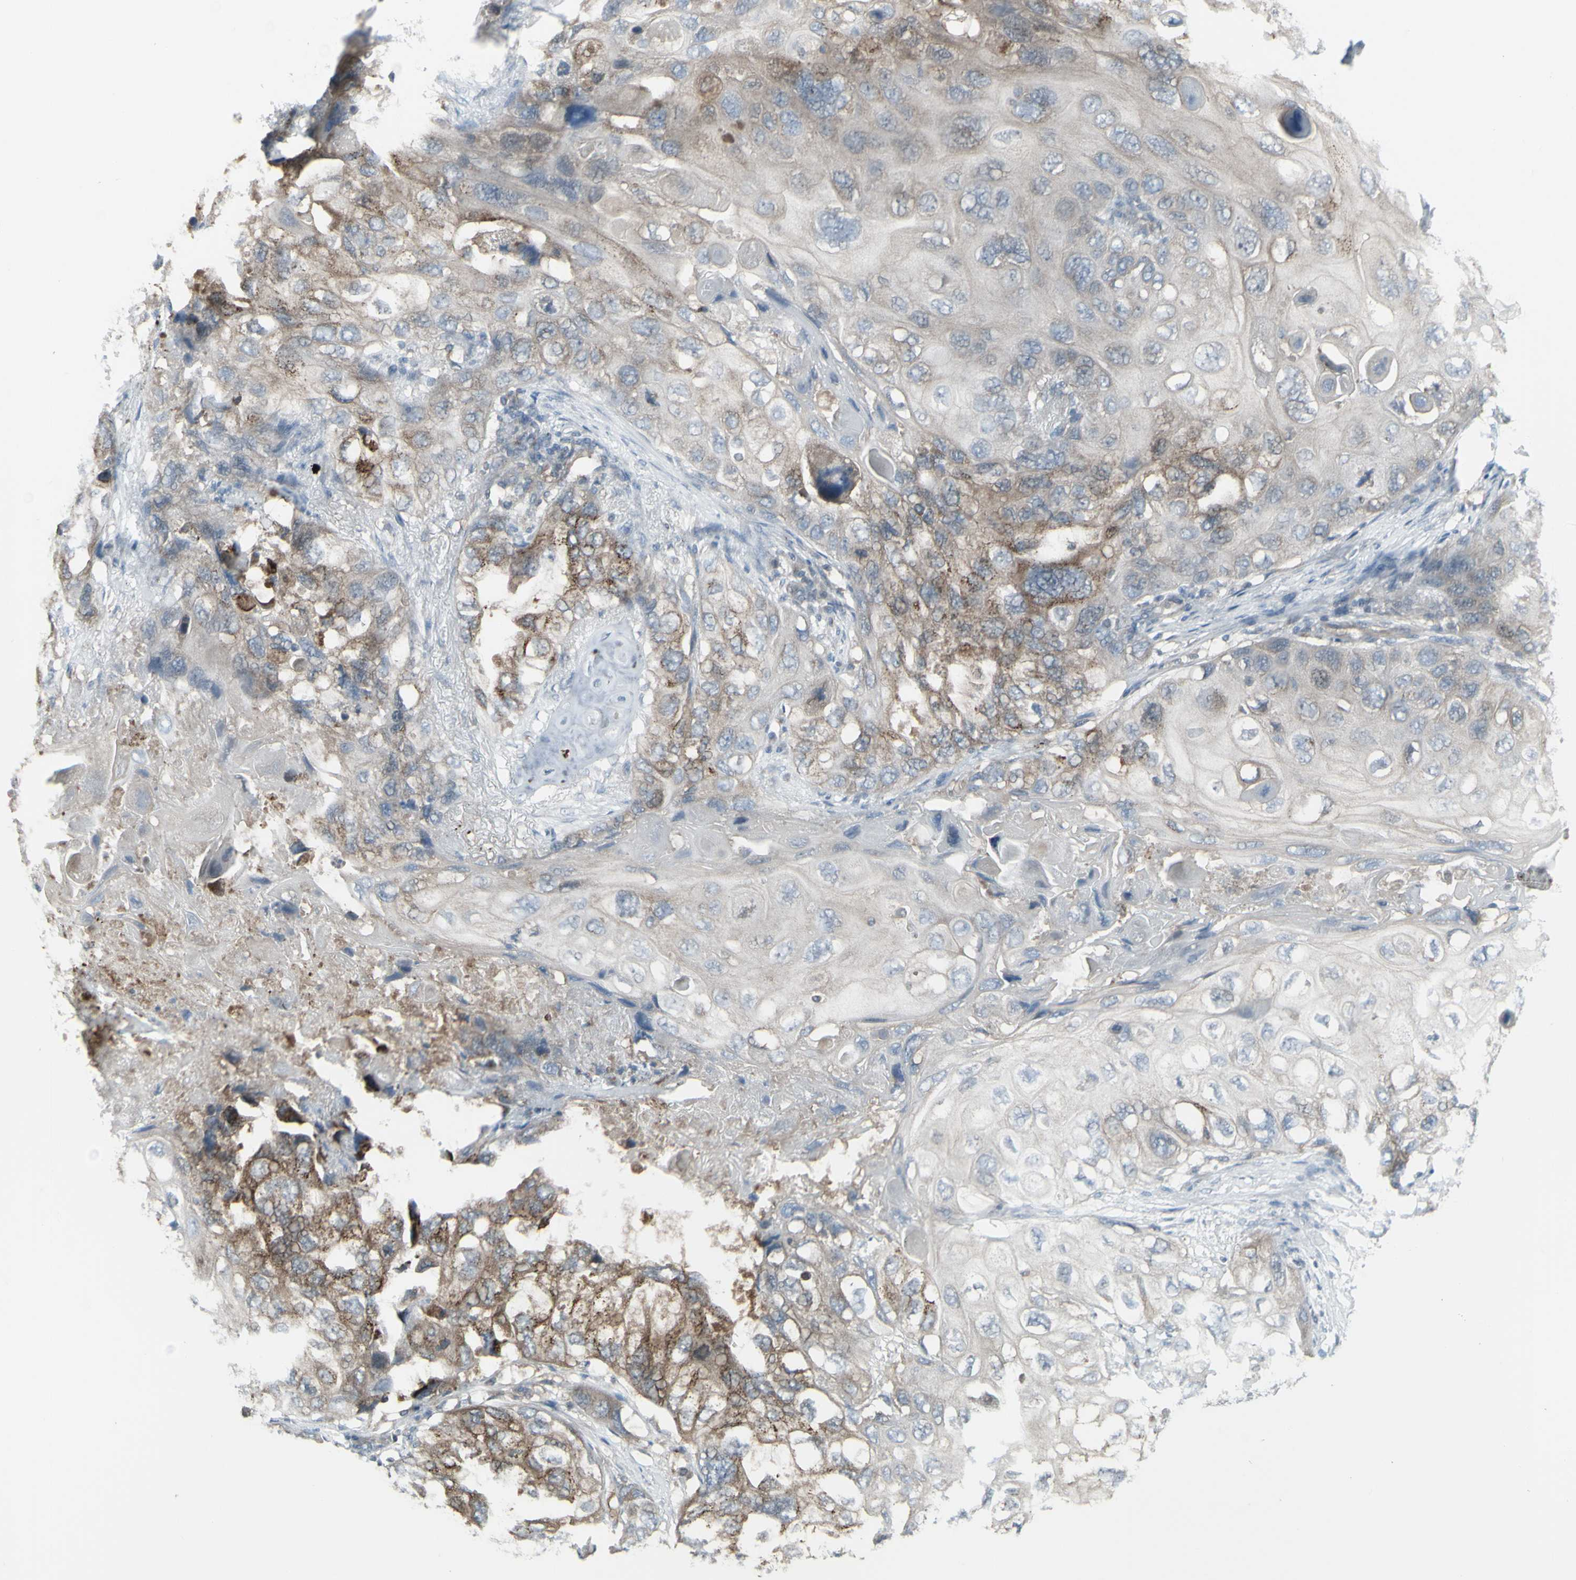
{"staining": {"intensity": "moderate", "quantity": "<25%", "location": "cytoplasmic/membranous"}, "tissue": "lung cancer", "cell_type": "Tumor cells", "image_type": "cancer", "snomed": [{"axis": "morphology", "description": "Squamous cell carcinoma, NOS"}, {"axis": "topography", "description": "Lung"}], "caption": "Immunohistochemistry staining of lung cancer (squamous cell carcinoma), which exhibits low levels of moderate cytoplasmic/membranous staining in approximately <25% of tumor cells indicating moderate cytoplasmic/membranous protein positivity. The staining was performed using DAB (3,3'-diaminobenzidine) (brown) for protein detection and nuclei were counterstained in hematoxylin (blue).", "gene": "GALNT6", "patient": {"sex": "female", "age": 73}}